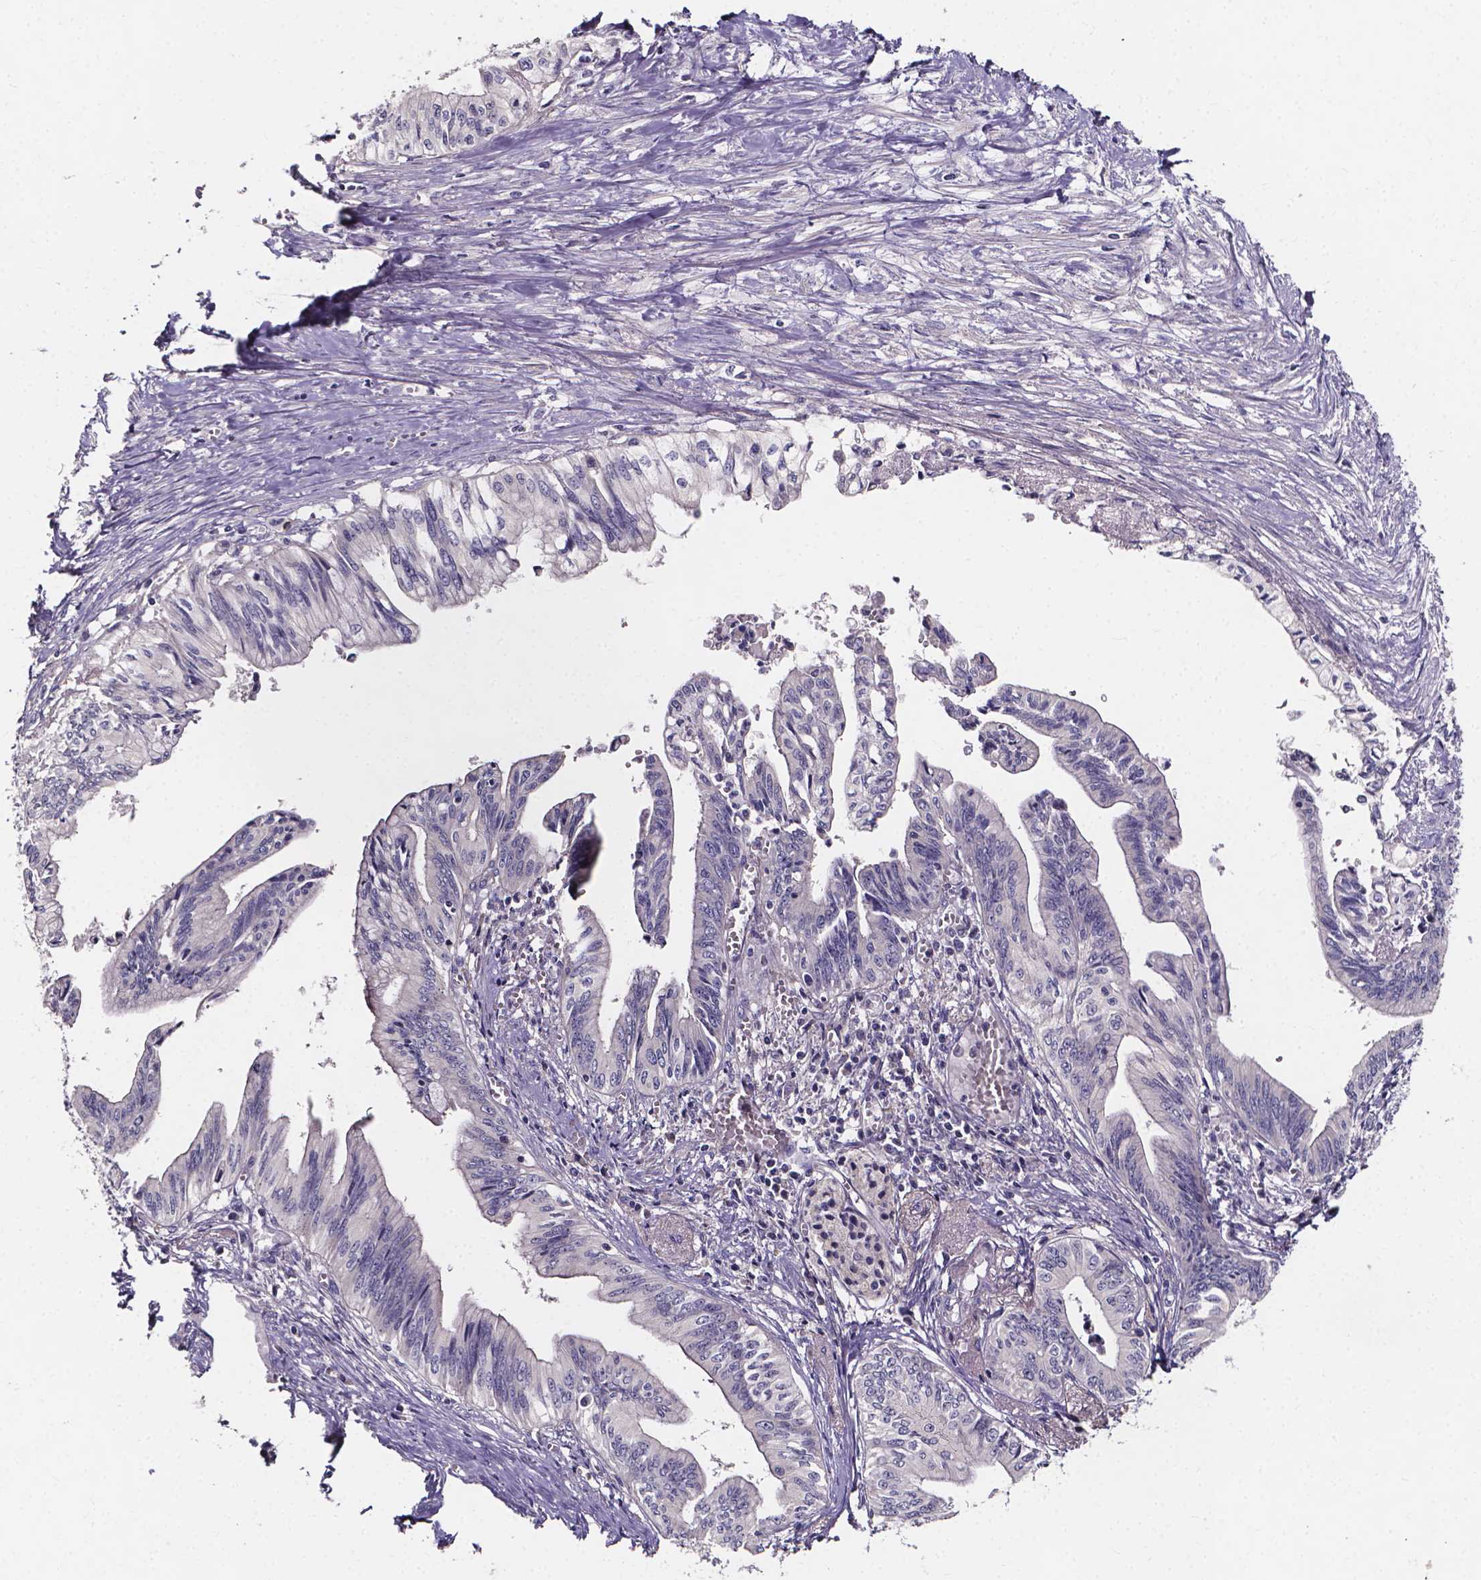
{"staining": {"intensity": "negative", "quantity": "none", "location": "none"}, "tissue": "pancreatic cancer", "cell_type": "Tumor cells", "image_type": "cancer", "snomed": [{"axis": "morphology", "description": "Adenocarcinoma, NOS"}, {"axis": "topography", "description": "Pancreas"}], "caption": "The image shows no staining of tumor cells in pancreatic cancer (adenocarcinoma).", "gene": "SPOCD1", "patient": {"sex": "female", "age": 61}}